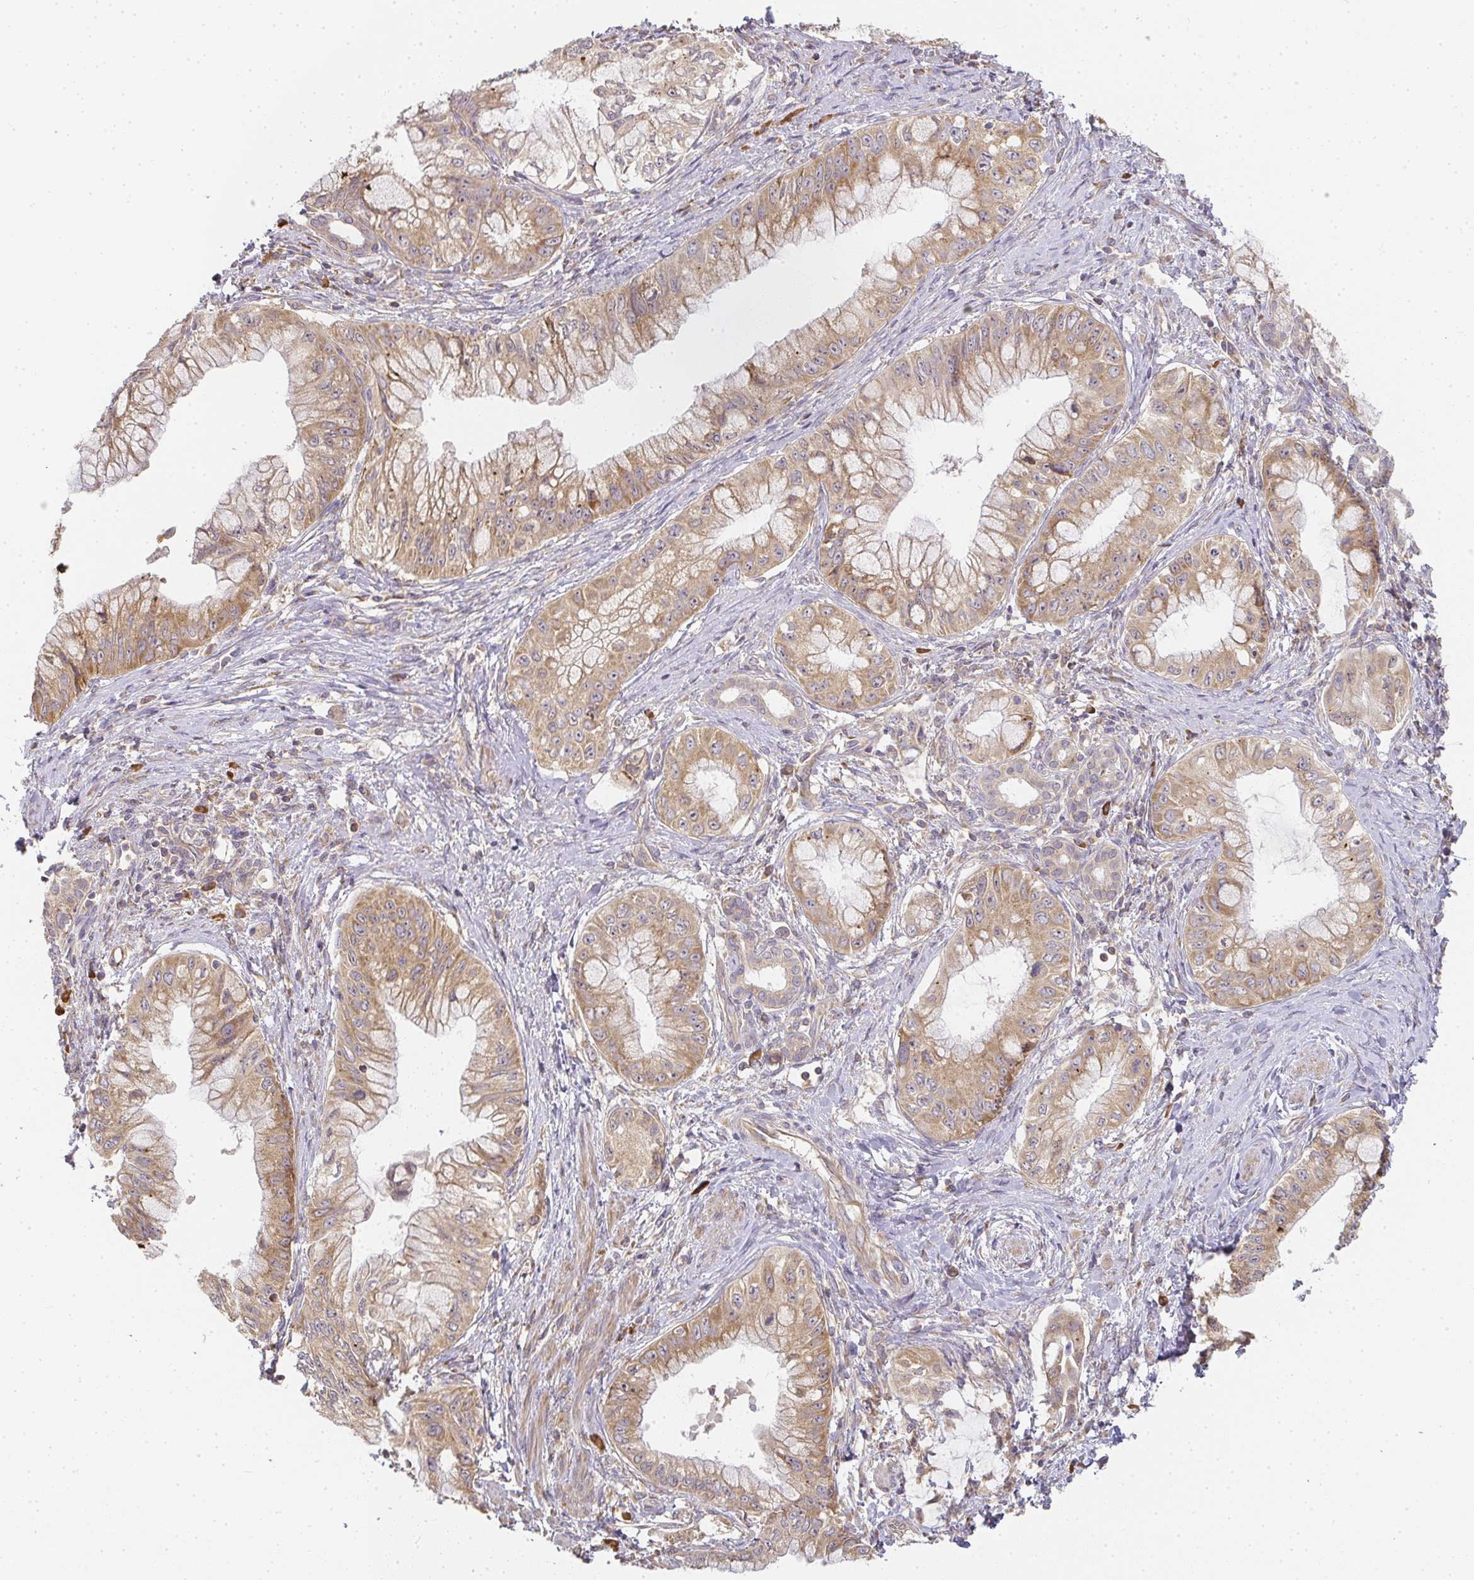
{"staining": {"intensity": "moderate", "quantity": ">75%", "location": "cytoplasmic/membranous"}, "tissue": "pancreatic cancer", "cell_type": "Tumor cells", "image_type": "cancer", "snomed": [{"axis": "morphology", "description": "Adenocarcinoma, NOS"}, {"axis": "topography", "description": "Pancreas"}], "caption": "Human adenocarcinoma (pancreatic) stained with a protein marker exhibits moderate staining in tumor cells.", "gene": "SLC35B3", "patient": {"sex": "male", "age": 48}}